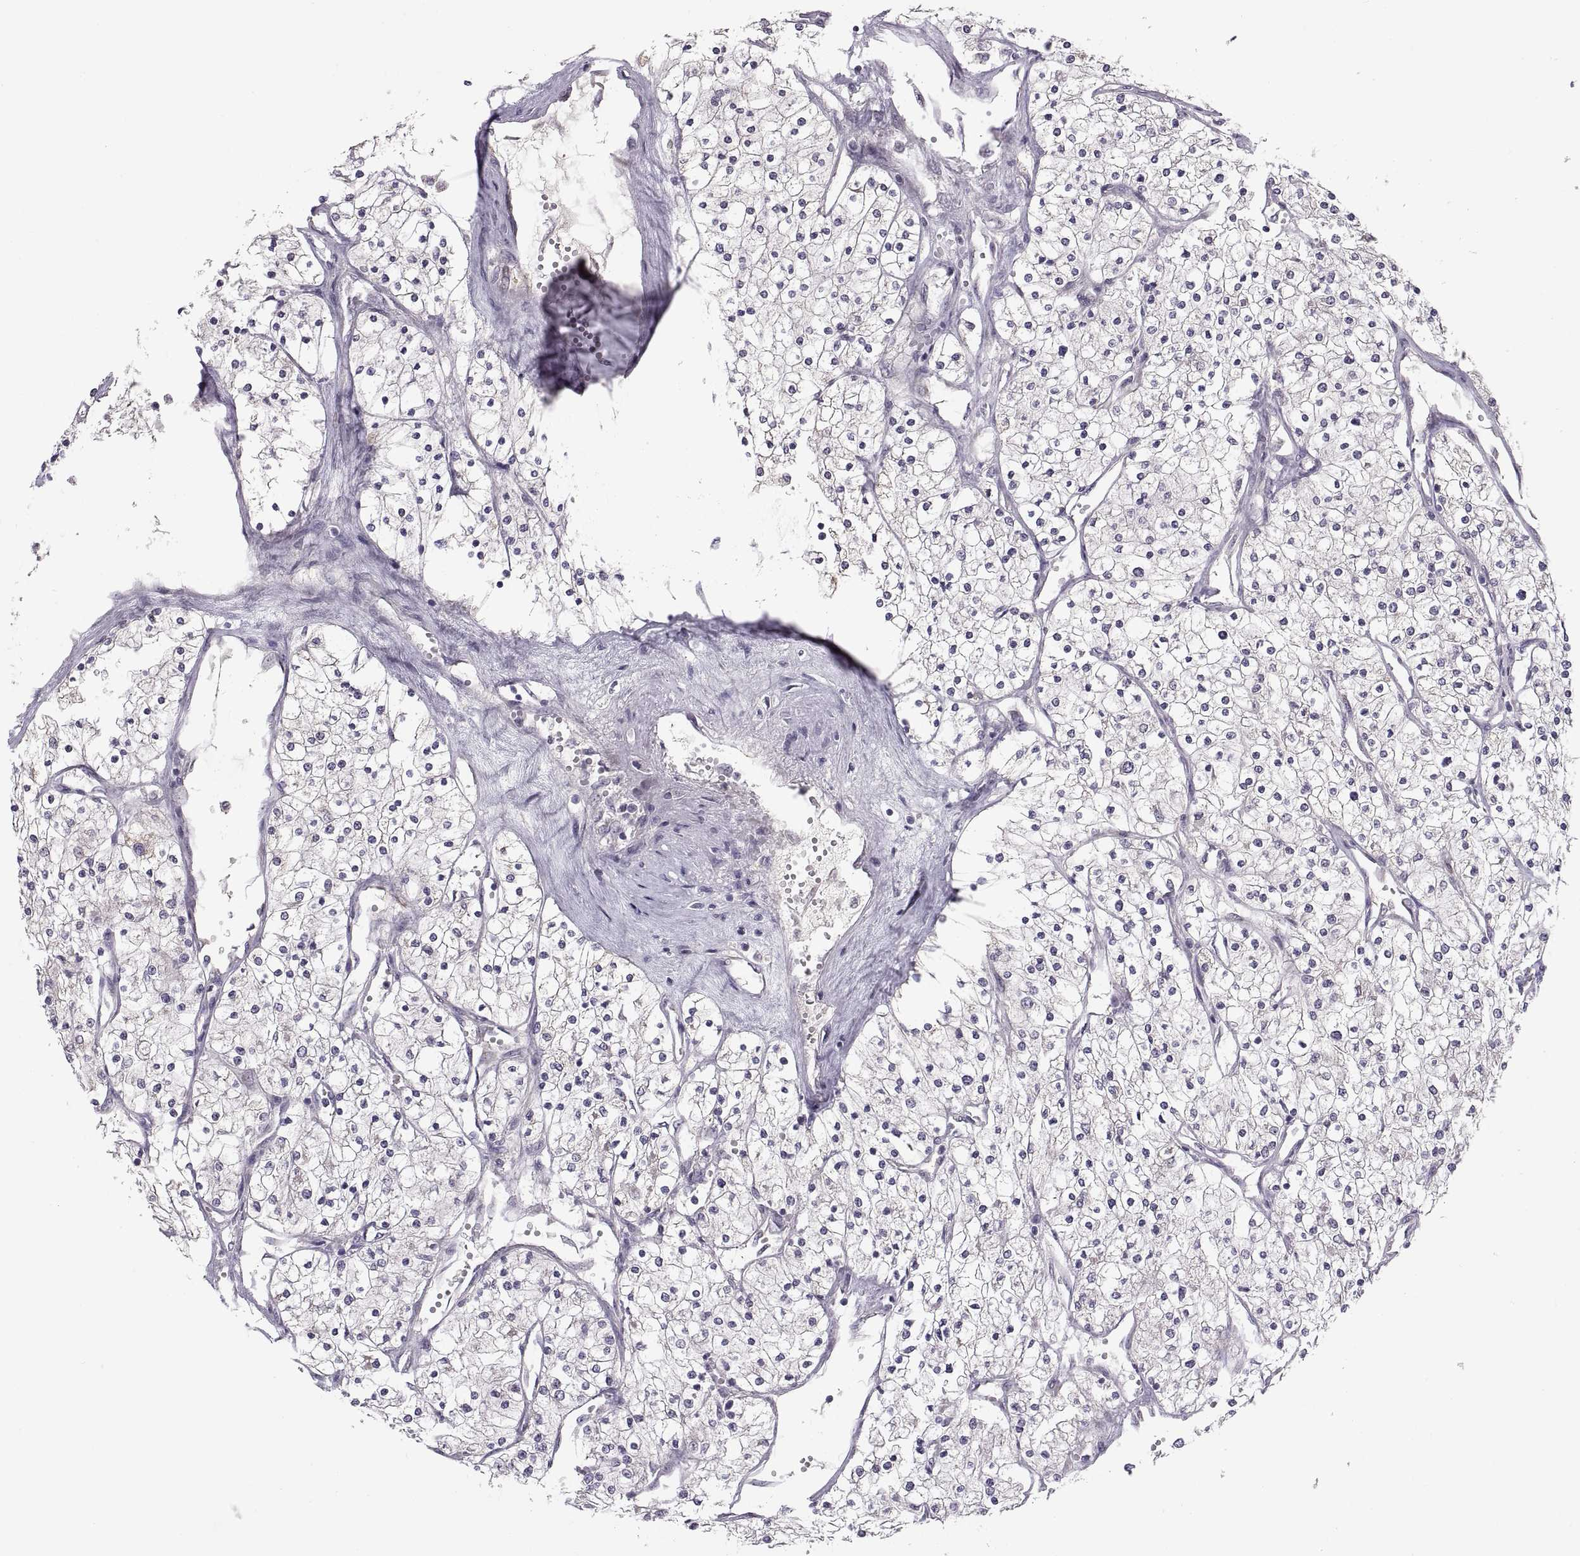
{"staining": {"intensity": "negative", "quantity": "none", "location": "none"}, "tissue": "renal cancer", "cell_type": "Tumor cells", "image_type": "cancer", "snomed": [{"axis": "morphology", "description": "Adenocarcinoma, NOS"}, {"axis": "topography", "description": "Kidney"}], "caption": "High magnification brightfield microscopy of renal cancer (adenocarcinoma) stained with DAB (brown) and counterstained with hematoxylin (blue): tumor cells show no significant expression.", "gene": "ACSBG2", "patient": {"sex": "male", "age": 80}}